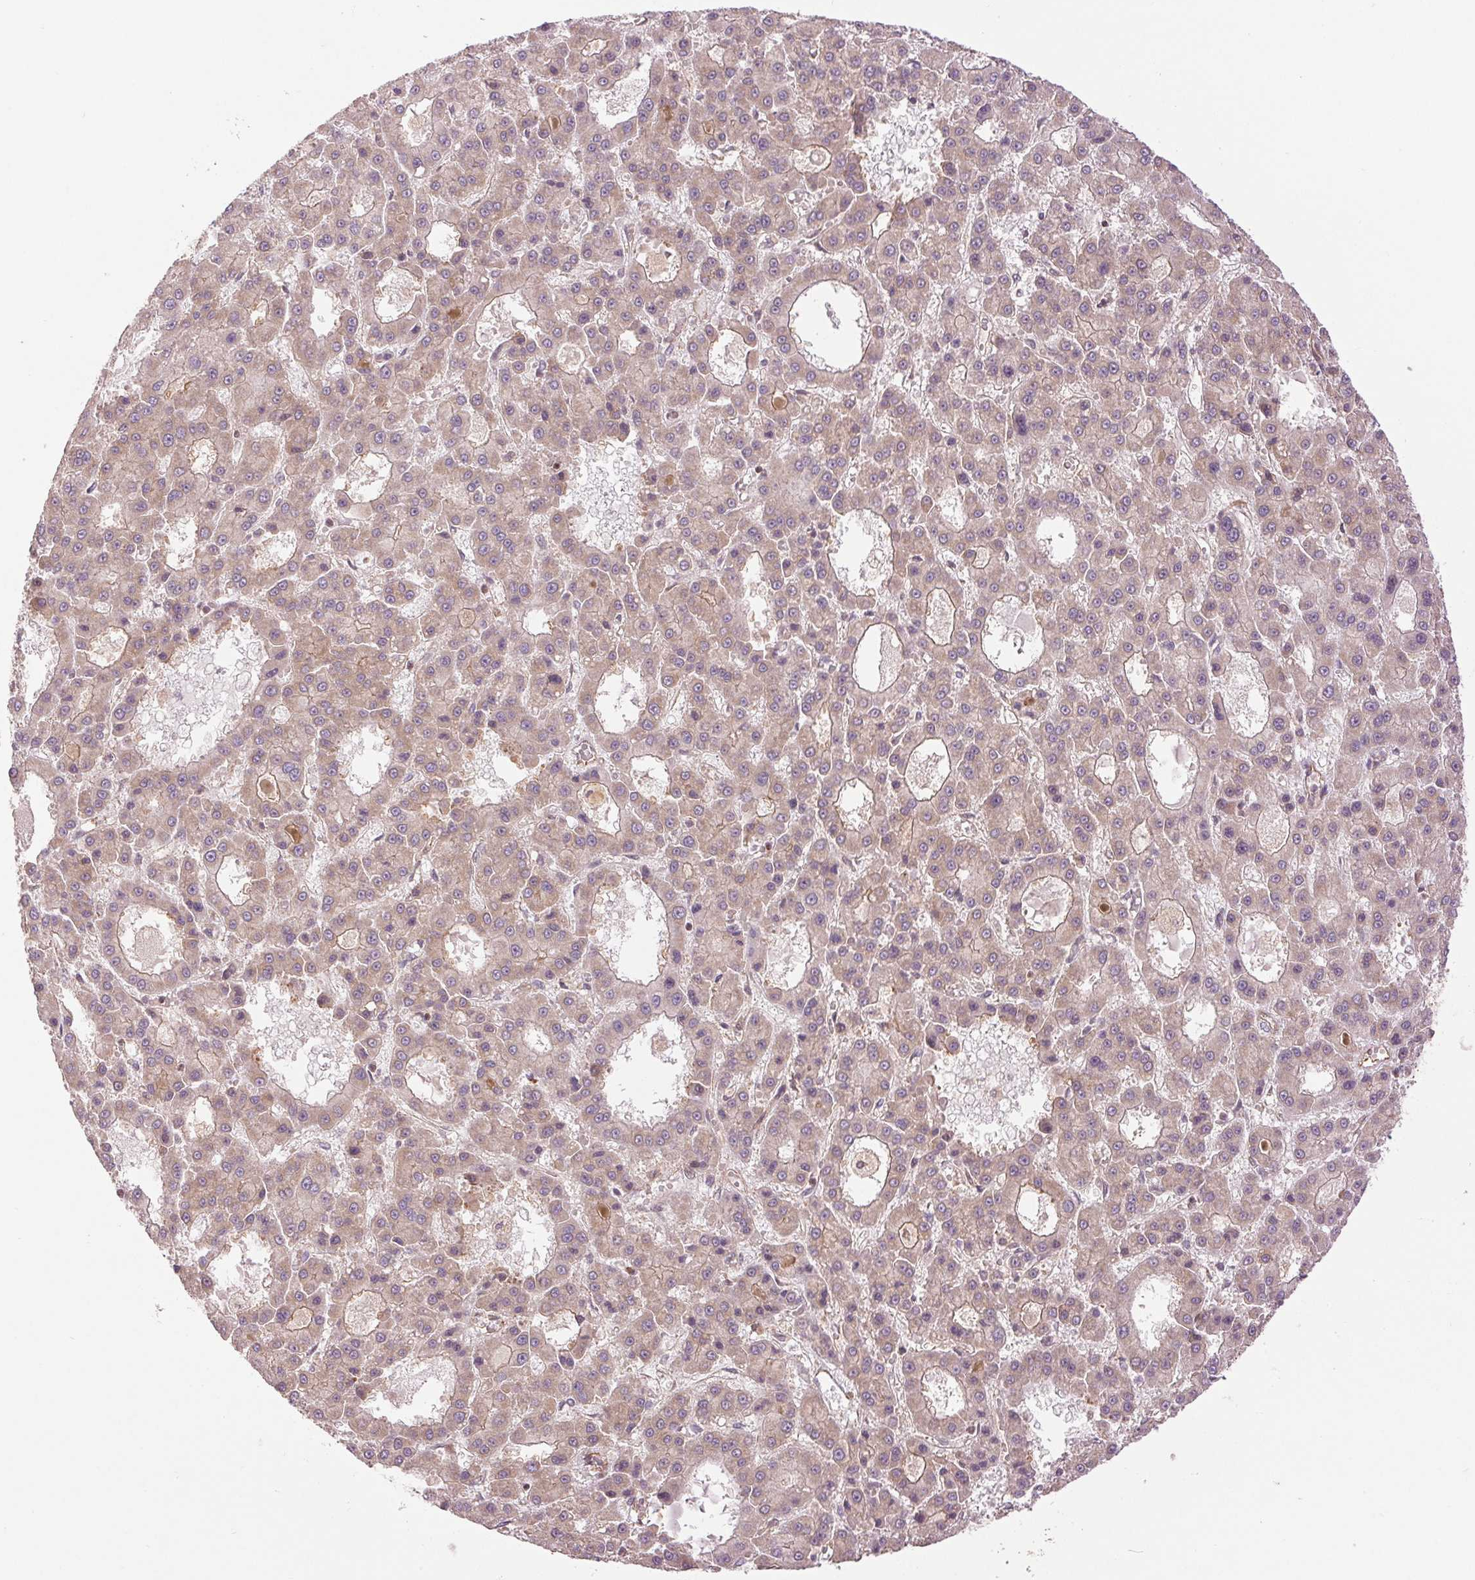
{"staining": {"intensity": "weak", "quantity": "<25%", "location": "cytoplasmic/membranous"}, "tissue": "liver cancer", "cell_type": "Tumor cells", "image_type": "cancer", "snomed": [{"axis": "morphology", "description": "Carcinoma, Hepatocellular, NOS"}, {"axis": "topography", "description": "Liver"}], "caption": "This is an IHC image of human liver hepatocellular carcinoma. There is no positivity in tumor cells.", "gene": "STARD7", "patient": {"sex": "male", "age": 70}}